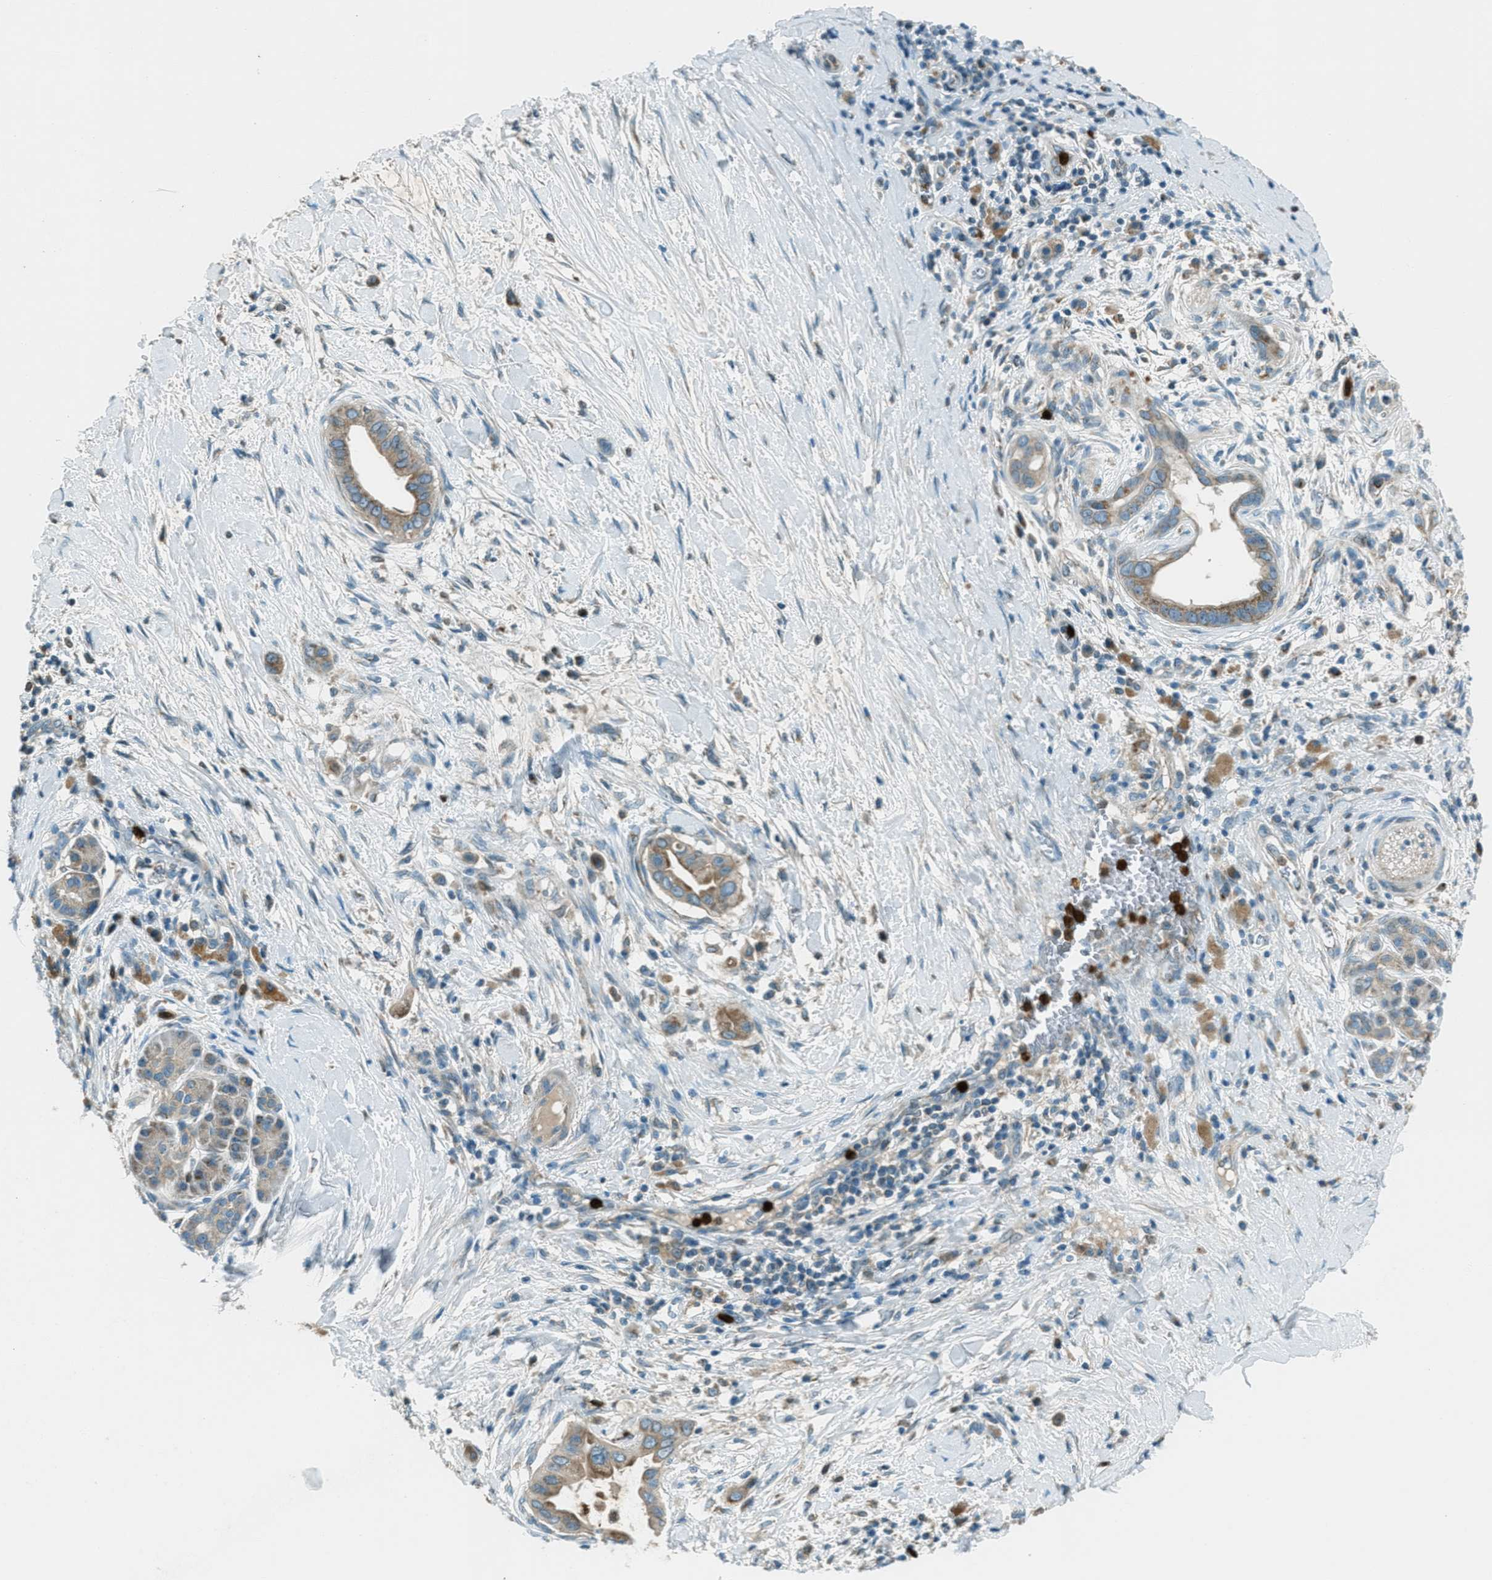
{"staining": {"intensity": "moderate", "quantity": ">75%", "location": "cytoplasmic/membranous"}, "tissue": "pancreatic cancer", "cell_type": "Tumor cells", "image_type": "cancer", "snomed": [{"axis": "morphology", "description": "Adenocarcinoma, NOS"}, {"axis": "topography", "description": "Pancreas"}], "caption": "Tumor cells show medium levels of moderate cytoplasmic/membranous positivity in approximately >75% of cells in pancreatic cancer.", "gene": "FAR1", "patient": {"sex": "male", "age": 55}}